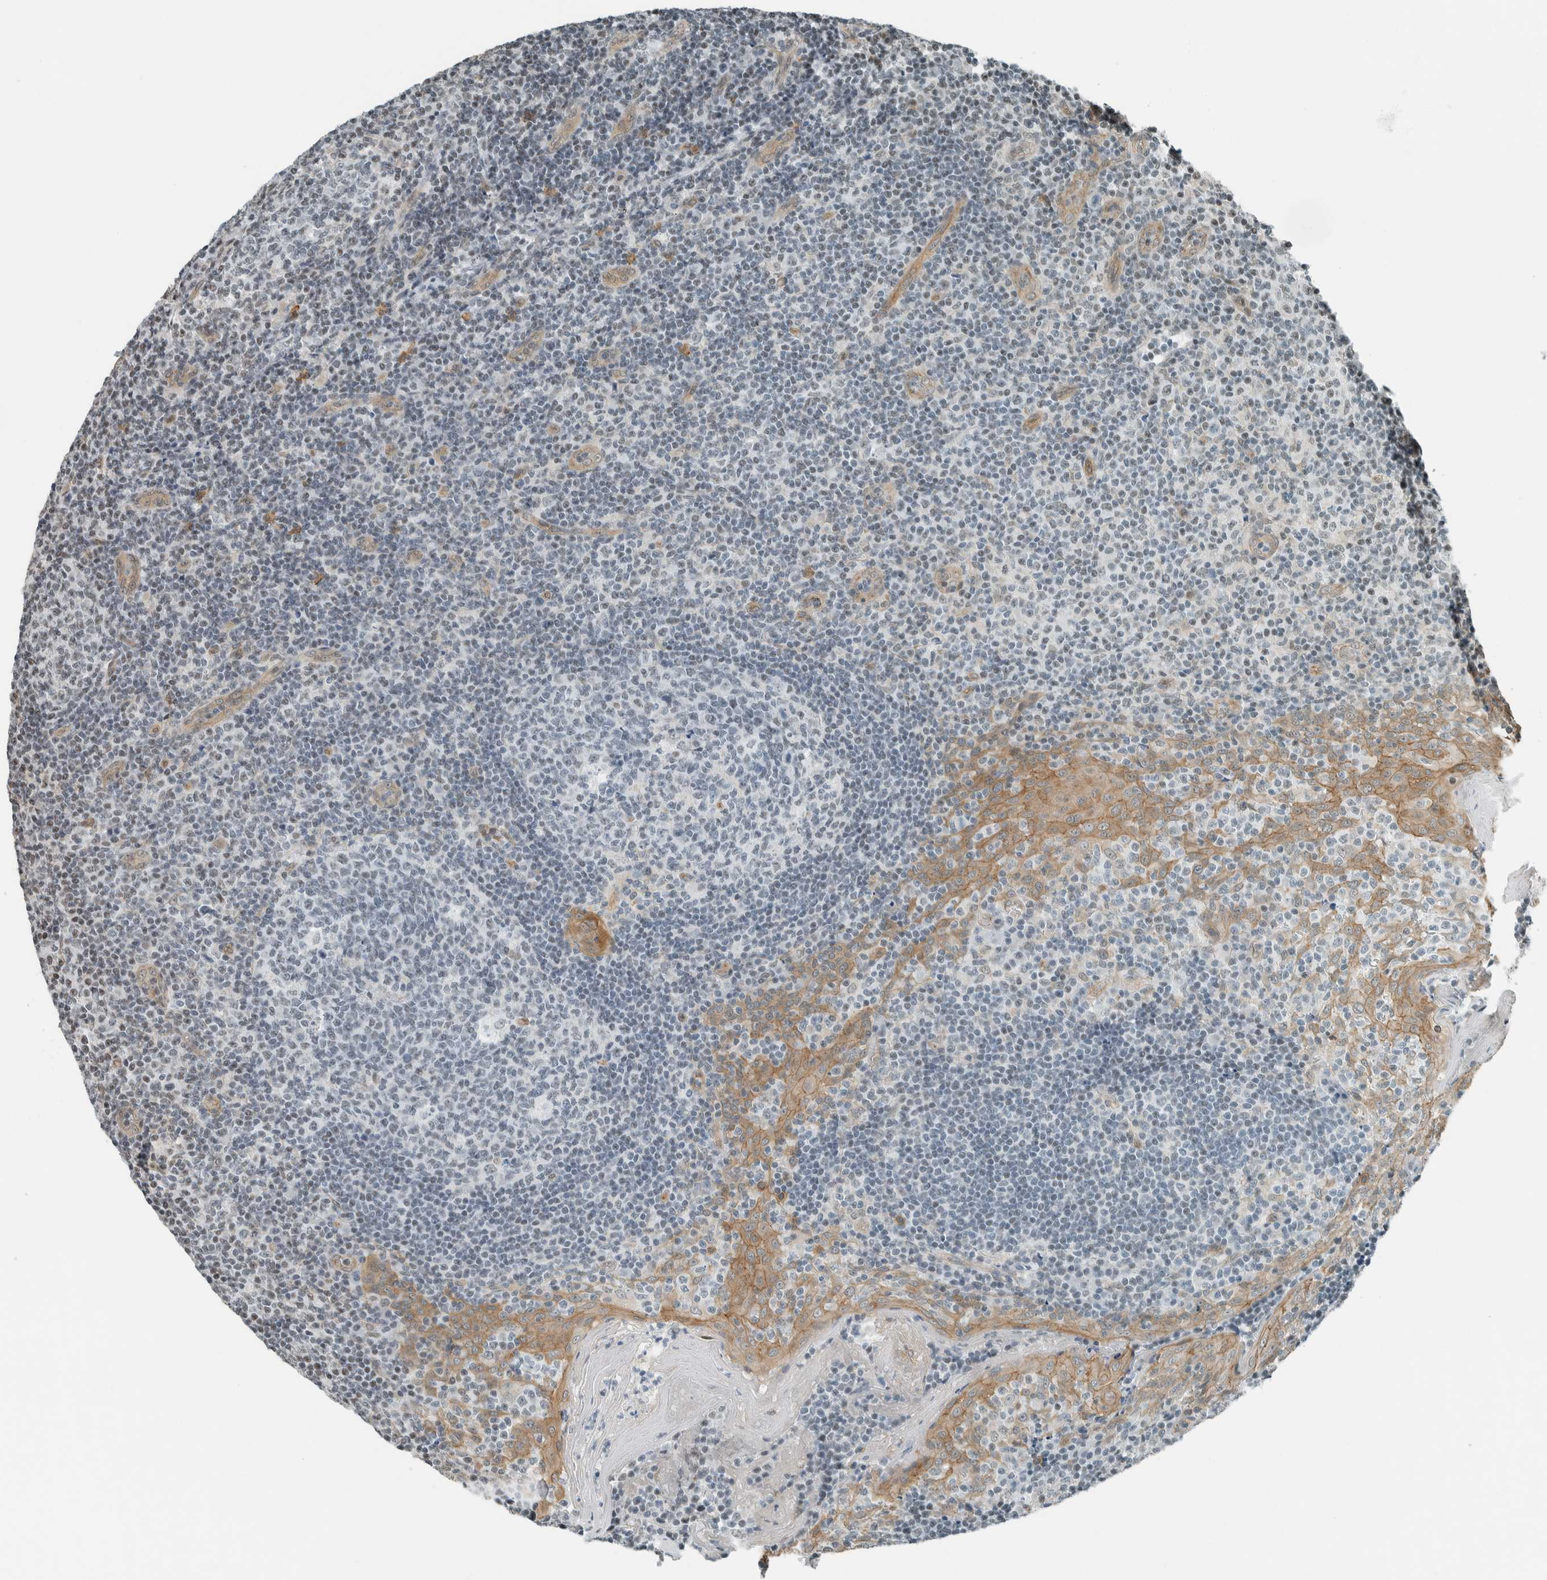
{"staining": {"intensity": "weak", "quantity": "25%-75%", "location": "nuclear"}, "tissue": "tonsil", "cell_type": "Germinal center cells", "image_type": "normal", "snomed": [{"axis": "morphology", "description": "Normal tissue, NOS"}, {"axis": "topography", "description": "Tonsil"}], "caption": "Protein analysis of benign tonsil exhibits weak nuclear staining in approximately 25%-75% of germinal center cells. The staining is performed using DAB brown chromogen to label protein expression. The nuclei are counter-stained blue using hematoxylin.", "gene": "NIBAN2", "patient": {"sex": "female", "age": 19}}